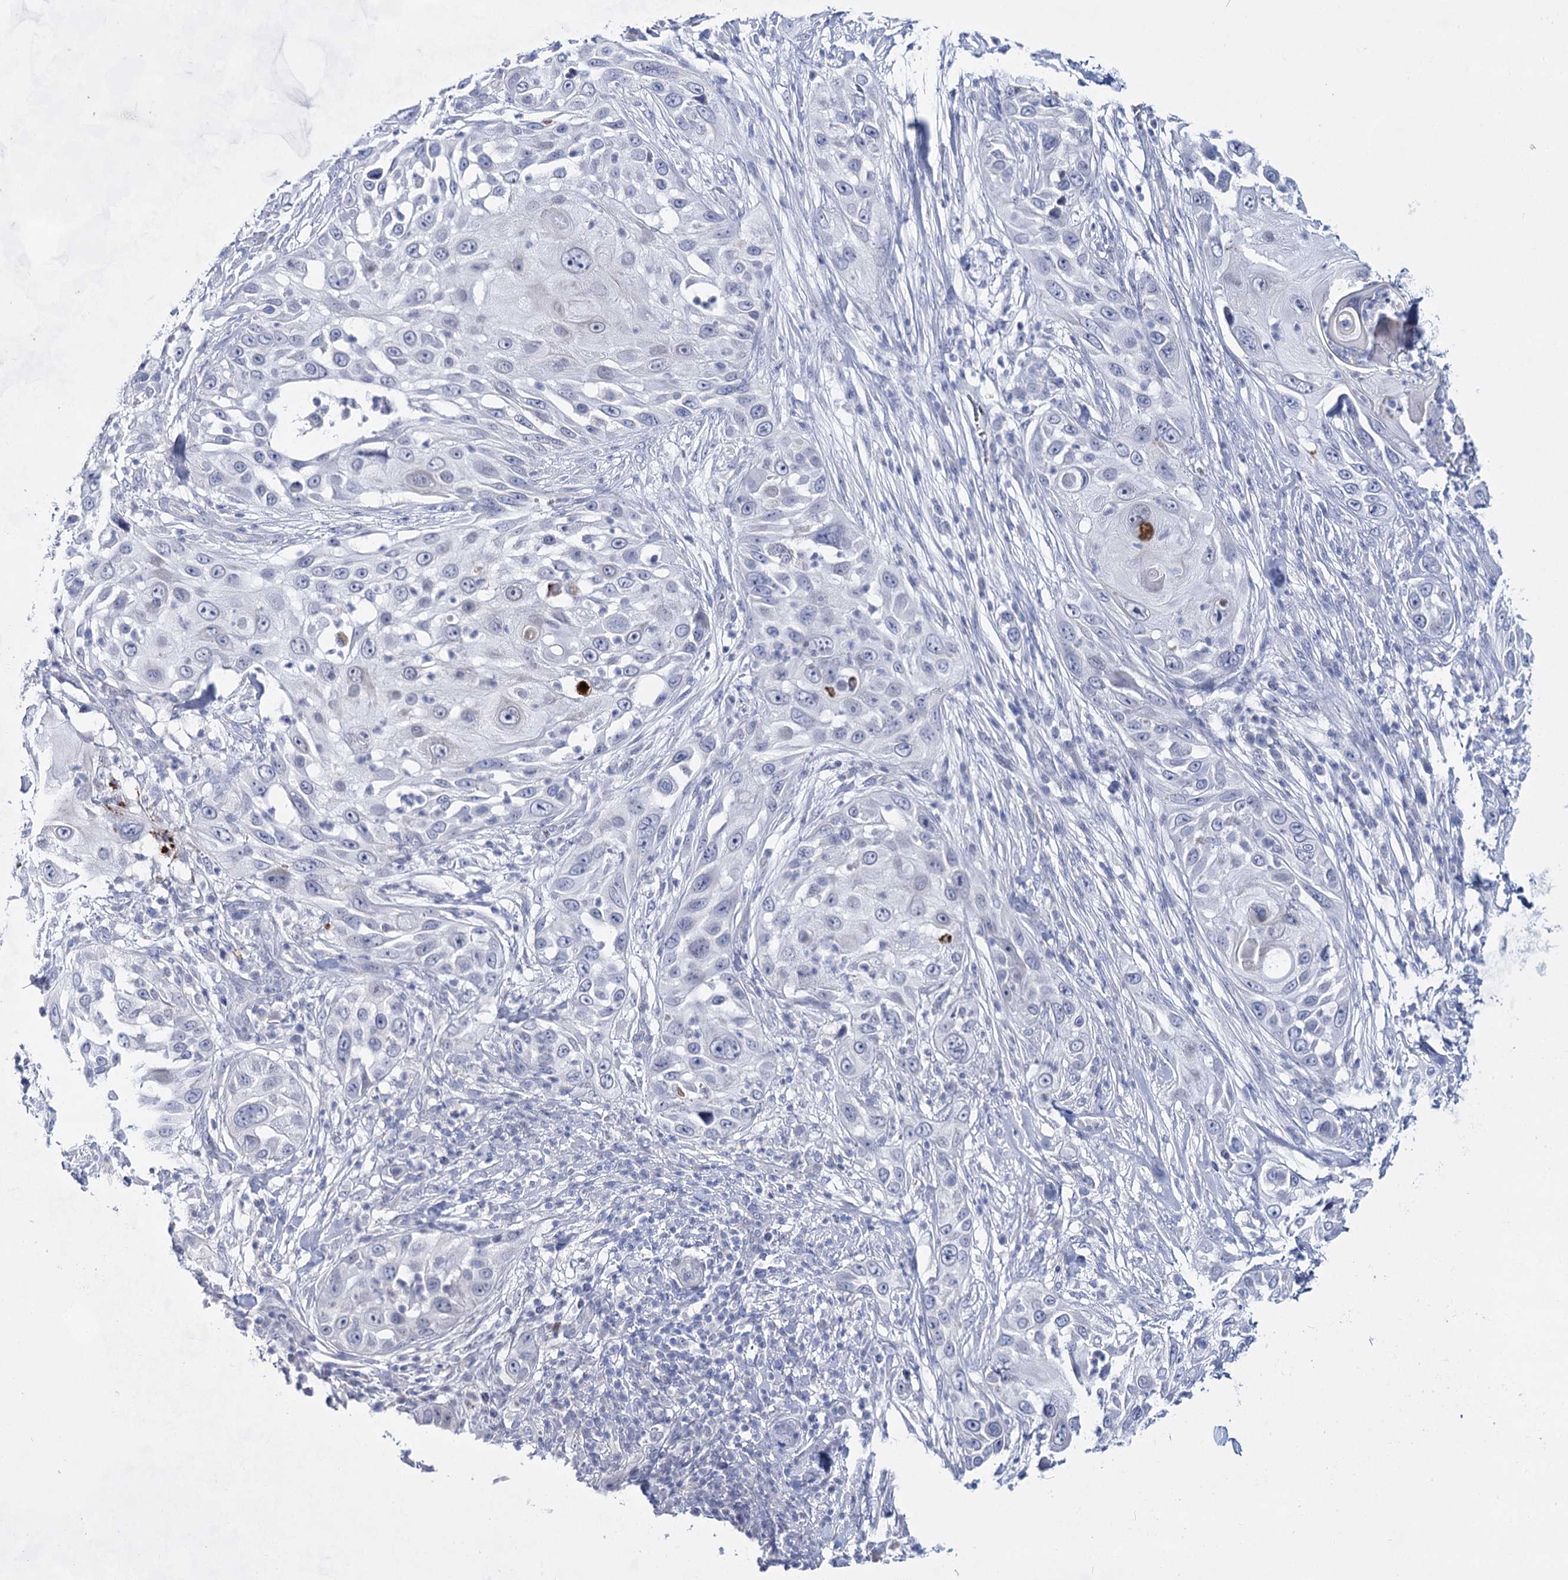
{"staining": {"intensity": "negative", "quantity": "none", "location": "none"}, "tissue": "skin cancer", "cell_type": "Tumor cells", "image_type": "cancer", "snomed": [{"axis": "morphology", "description": "Squamous cell carcinoma, NOS"}, {"axis": "topography", "description": "Skin"}], "caption": "Tumor cells are negative for brown protein staining in skin cancer.", "gene": "BPHL", "patient": {"sex": "female", "age": 44}}